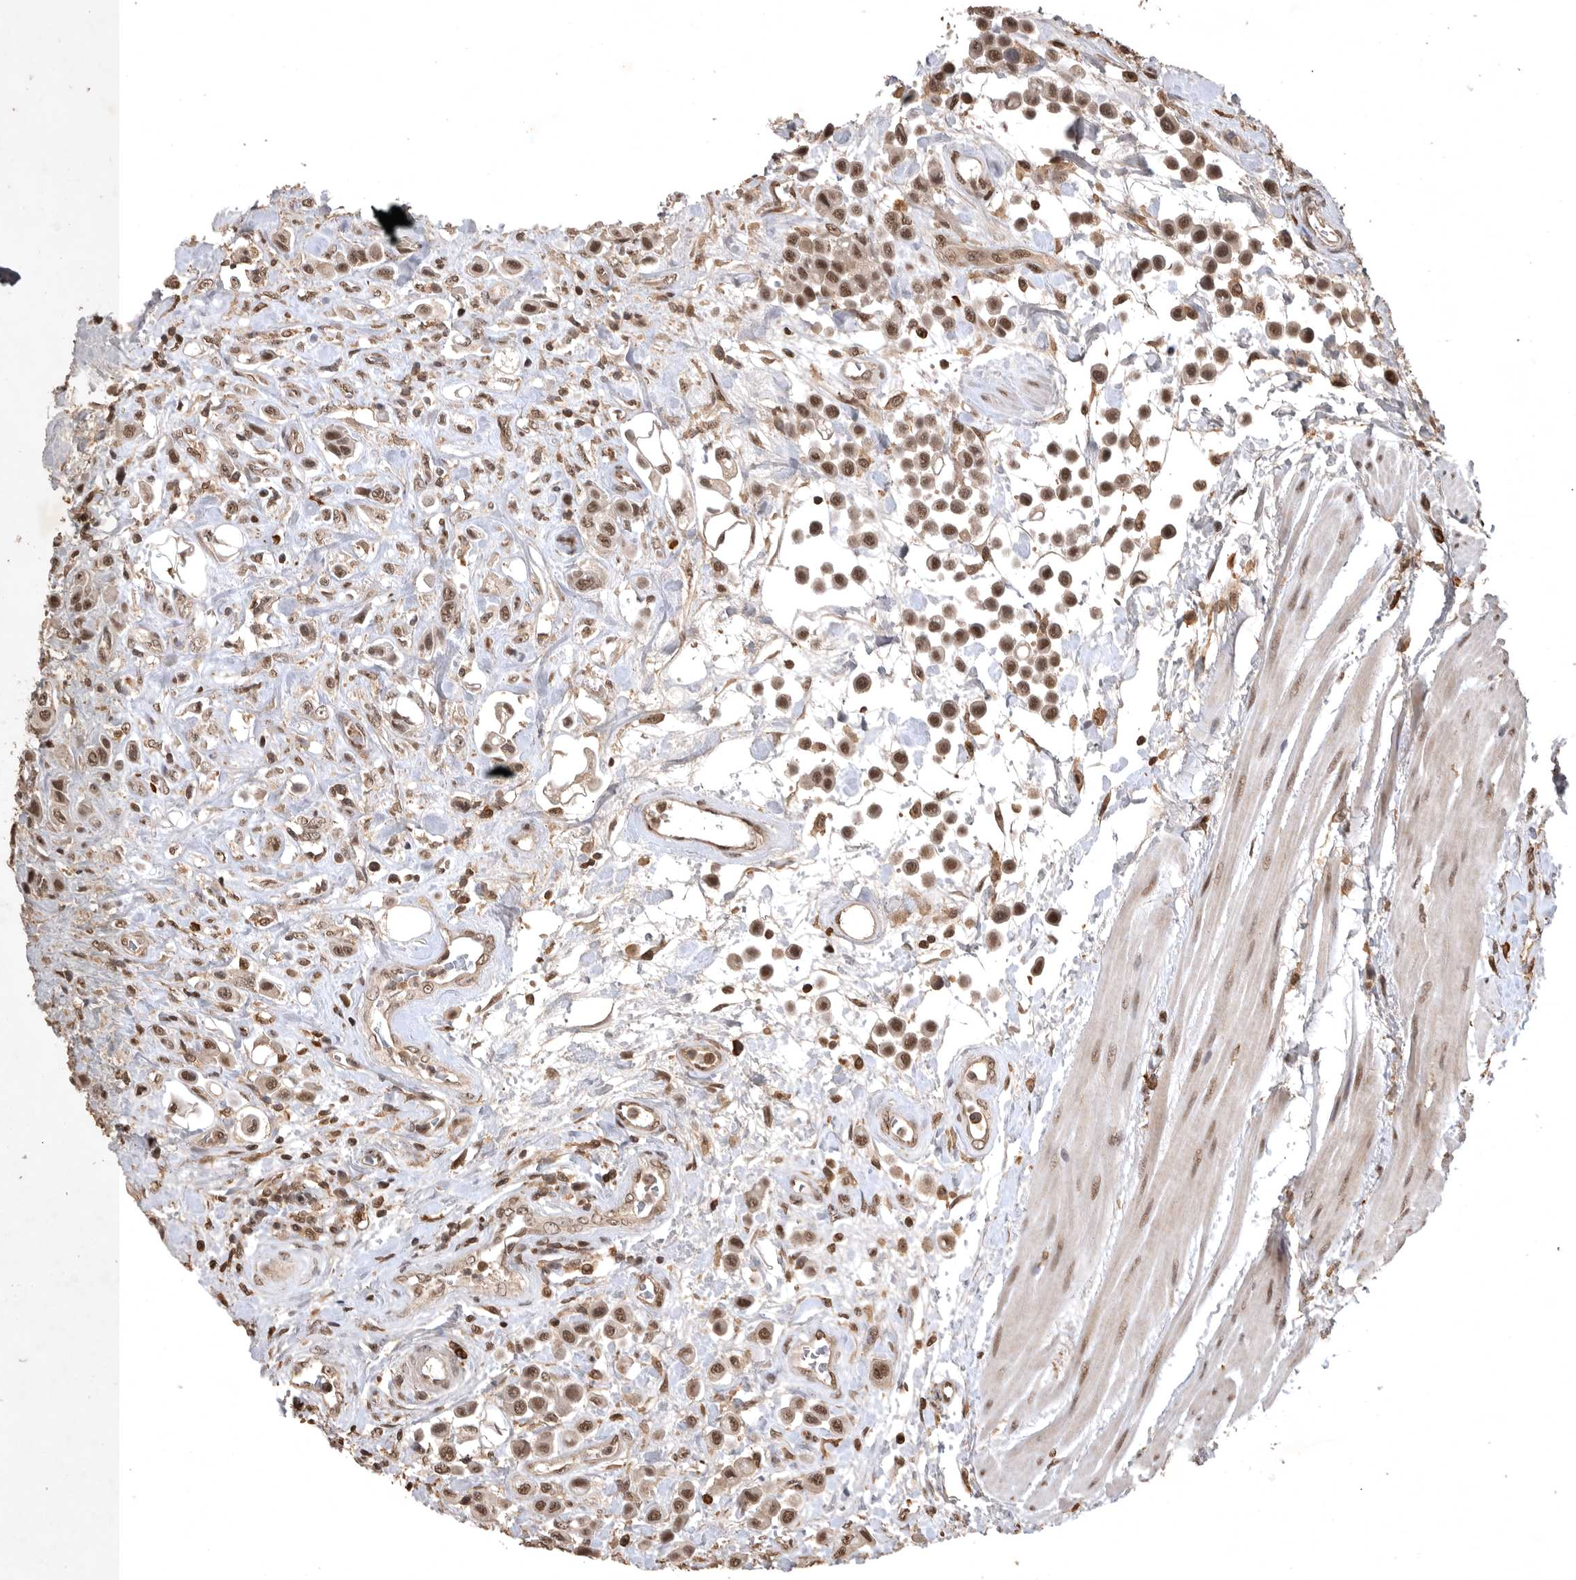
{"staining": {"intensity": "moderate", "quantity": ">75%", "location": "nuclear"}, "tissue": "urothelial cancer", "cell_type": "Tumor cells", "image_type": "cancer", "snomed": [{"axis": "morphology", "description": "Urothelial carcinoma, High grade"}, {"axis": "topography", "description": "Urinary bladder"}], "caption": "High-grade urothelial carcinoma stained with a brown dye demonstrates moderate nuclear positive positivity in about >75% of tumor cells.", "gene": "CBLL1", "patient": {"sex": "male", "age": 50}}